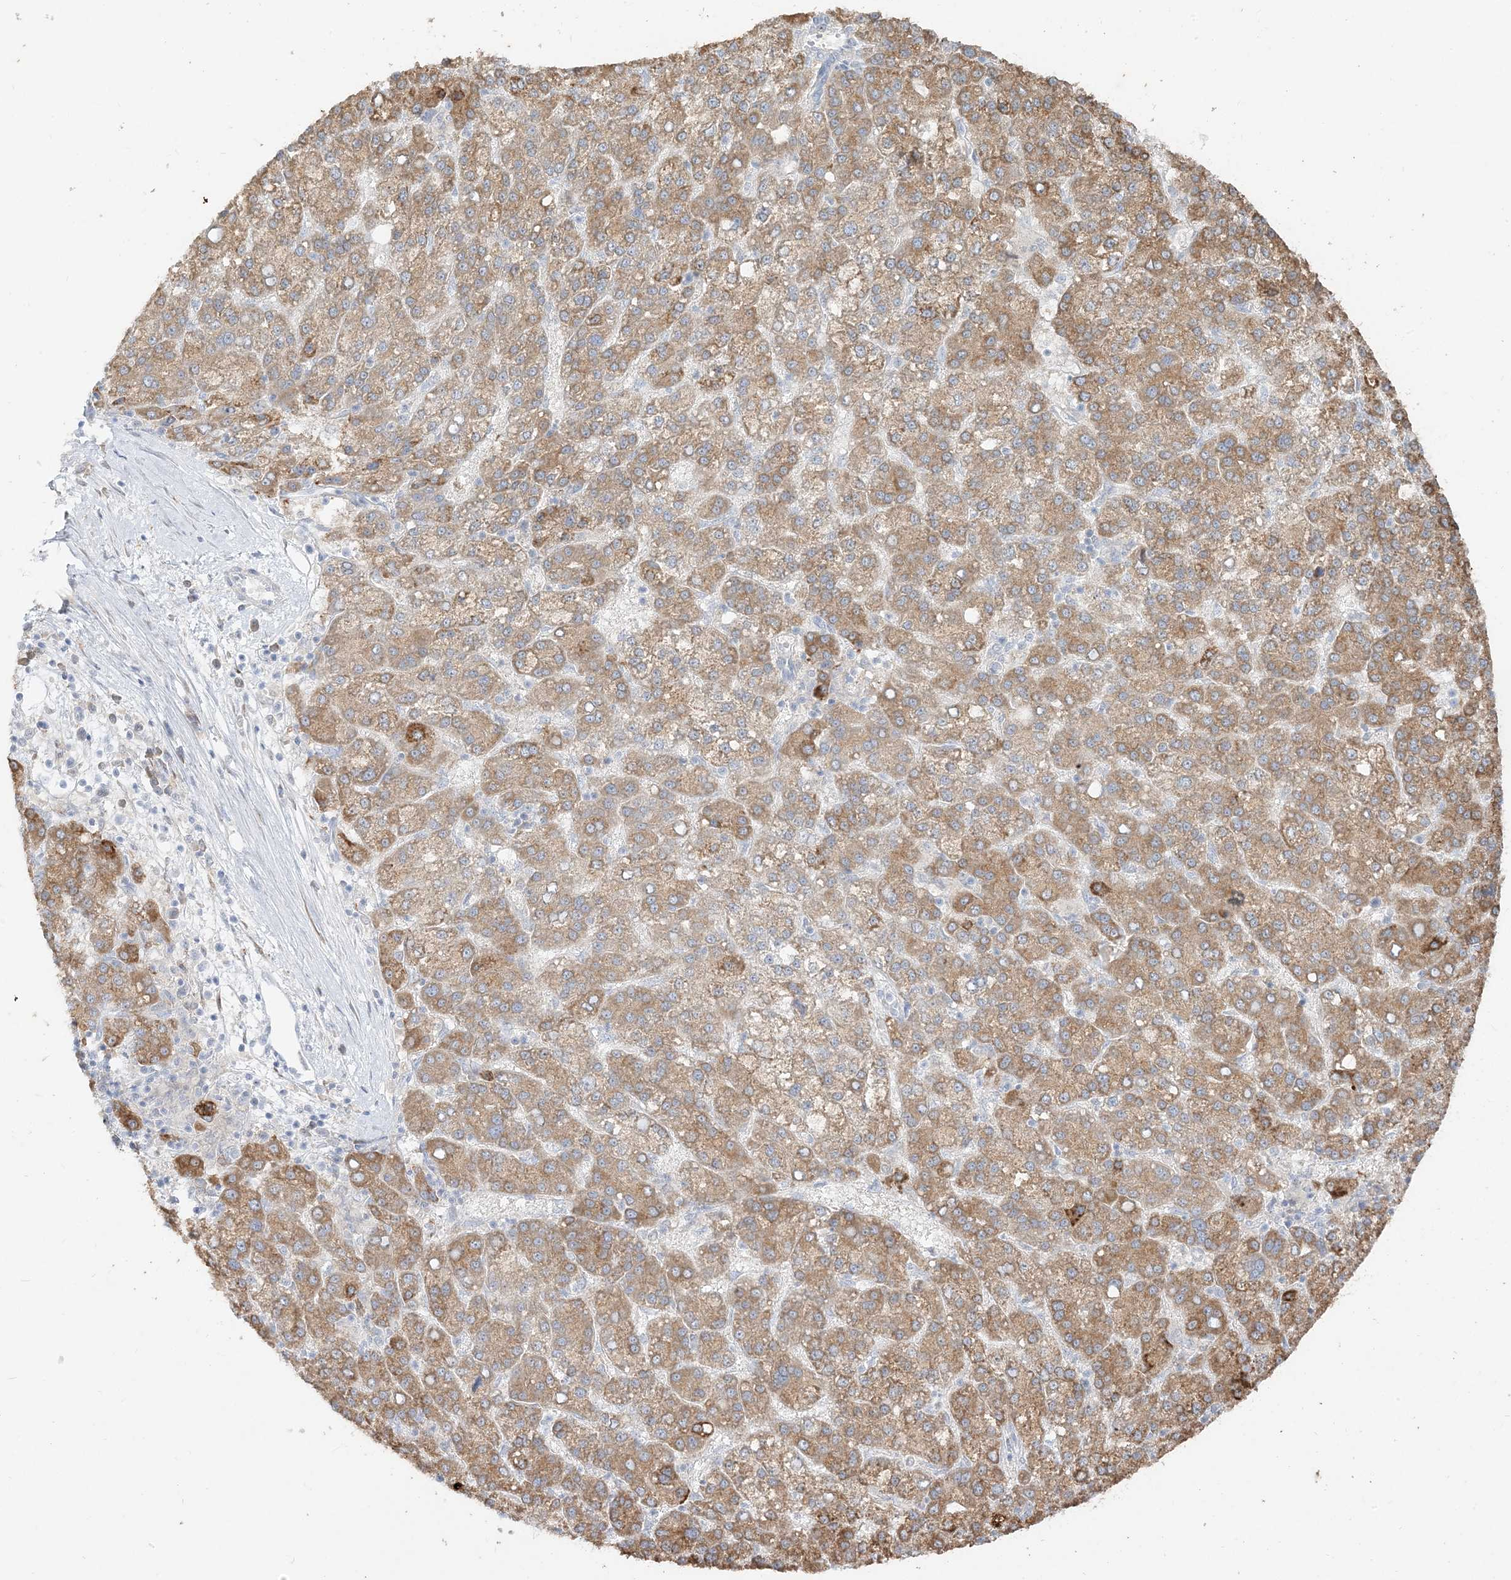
{"staining": {"intensity": "moderate", "quantity": ">75%", "location": "cytoplasmic/membranous"}, "tissue": "liver cancer", "cell_type": "Tumor cells", "image_type": "cancer", "snomed": [{"axis": "morphology", "description": "Carcinoma, Hepatocellular, NOS"}, {"axis": "topography", "description": "Liver"}], "caption": "Immunohistochemical staining of hepatocellular carcinoma (liver) displays moderate cytoplasmic/membranous protein positivity in approximately >75% of tumor cells. The staining was performed using DAB (3,3'-diaminobenzidine), with brown indicating positive protein expression. Nuclei are stained blue with hematoxylin.", "gene": "LOXL3", "patient": {"sex": "female", "age": 58}}